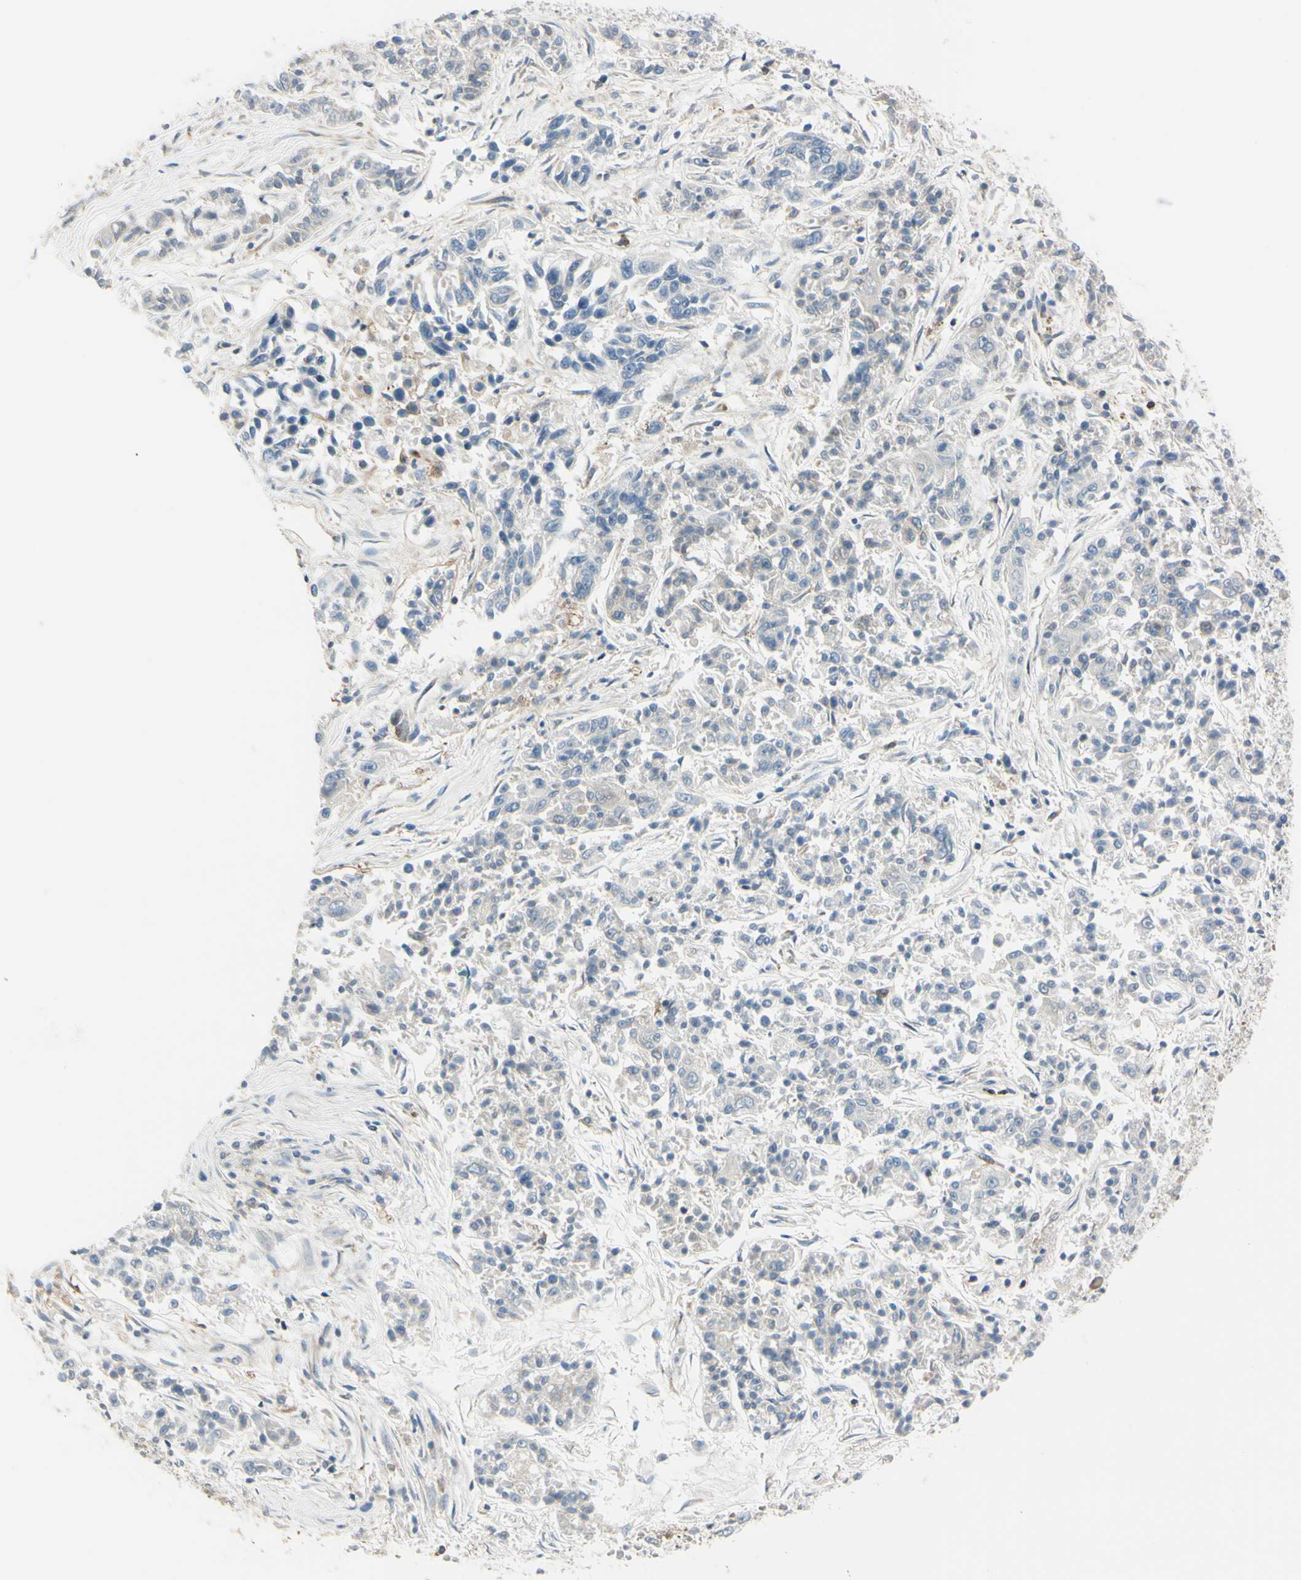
{"staining": {"intensity": "weak", "quantity": ">75%", "location": "cytoplasmic/membranous"}, "tissue": "lung cancer", "cell_type": "Tumor cells", "image_type": "cancer", "snomed": [{"axis": "morphology", "description": "Adenocarcinoma, NOS"}, {"axis": "topography", "description": "Lung"}], "caption": "Weak cytoplasmic/membranous expression for a protein is seen in approximately >75% of tumor cells of lung cancer using IHC.", "gene": "CYRIB", "patient": {"sex": "male", "age": 84}}